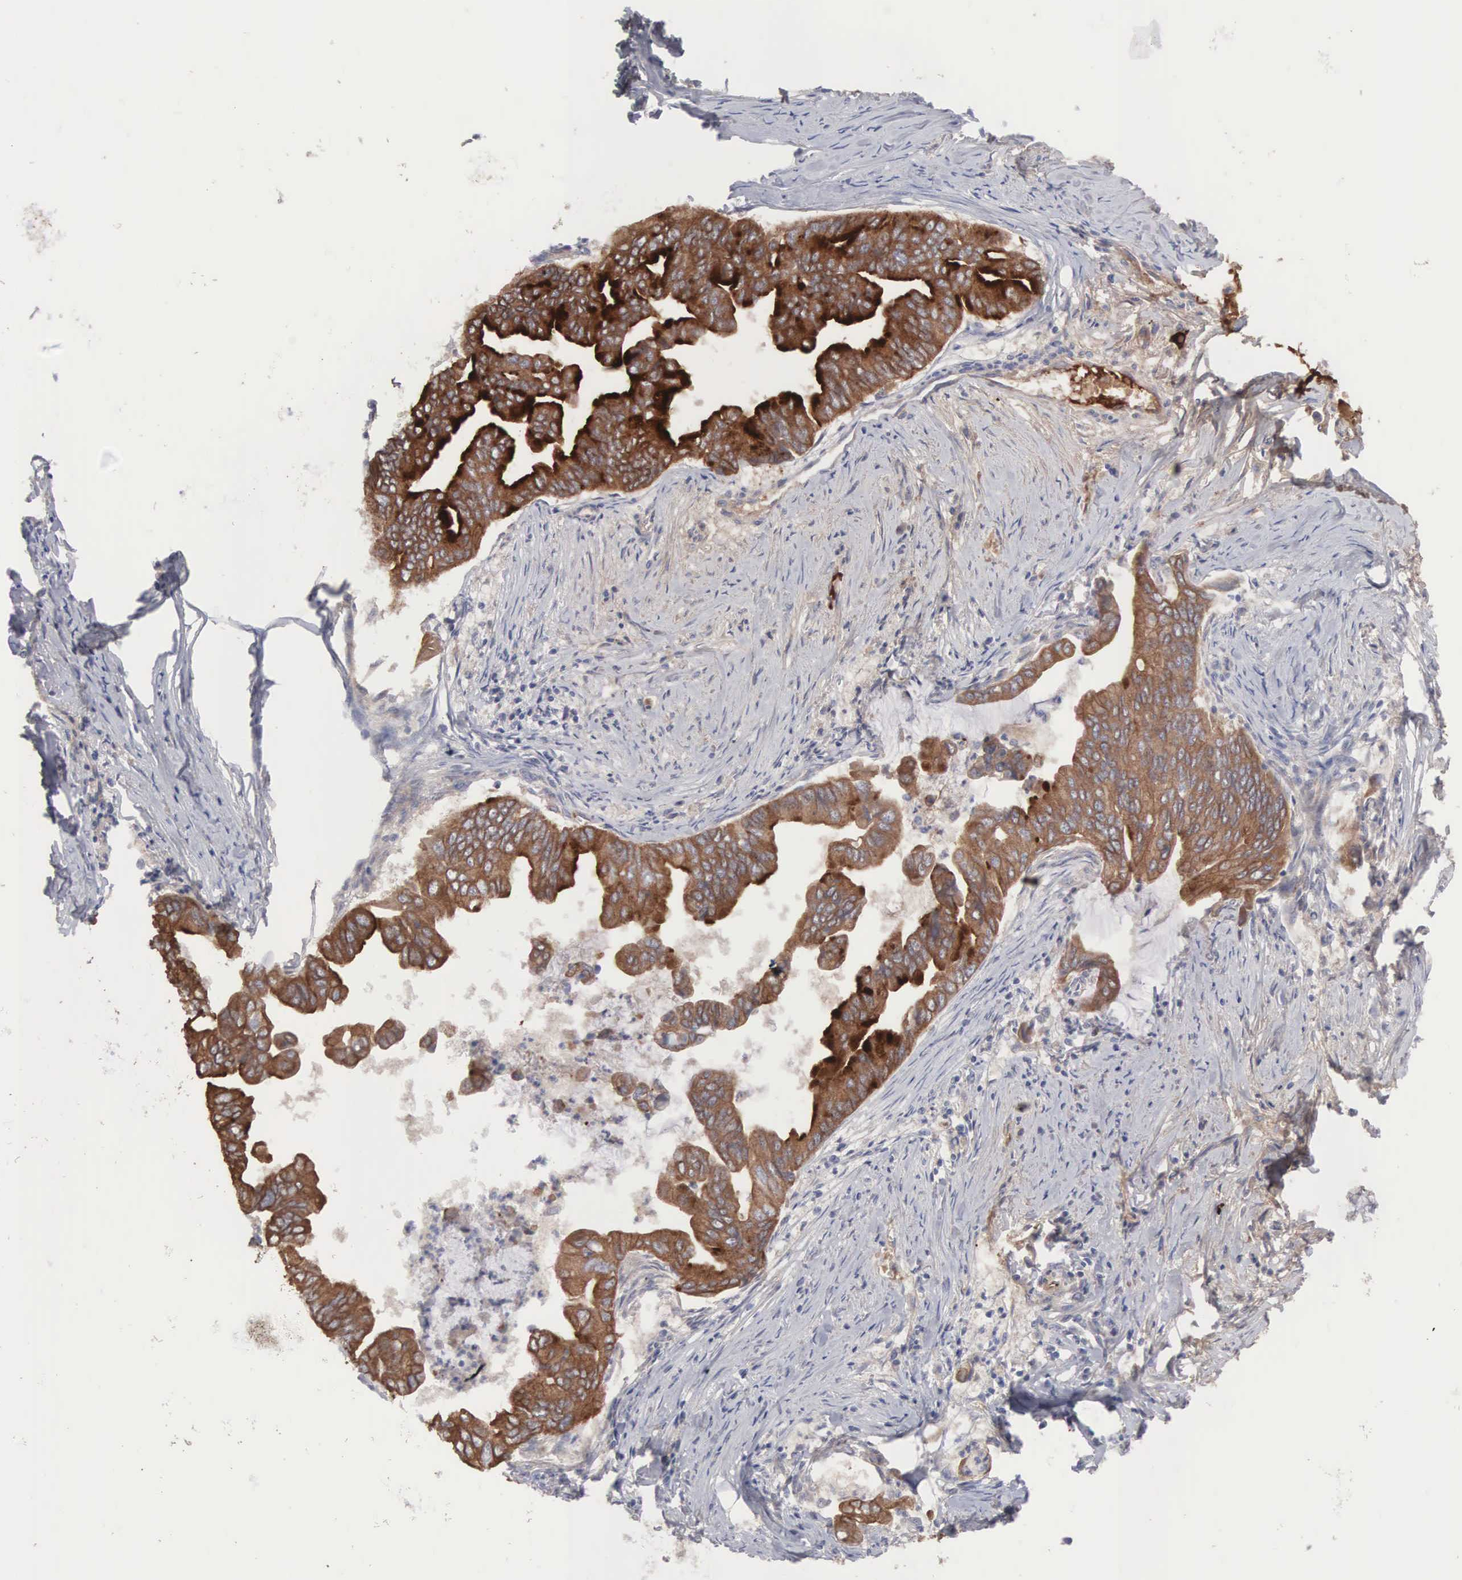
{"staining": {"intensity": "strong", "quantity": ">75%", "location": "cytoplasmic/membranous"}, "tissue": "stomach cancer", "cell_type": "Tumor cells", "image_type": "cancer", "snomed": [{"axis": "morphology", "description": "Adenocarcinoma, NOS"}, {"axis": "topography", "description": "Stomach, upper"}], "caption": "Stomach adenocarcinoma was stained to show a protein in brown. There is high levels of strong cytoplasmic/membranous expression in approximately >75% of tumor cells.", "gene": "INF2", "patient": {"sex": "male", "age": 80}}